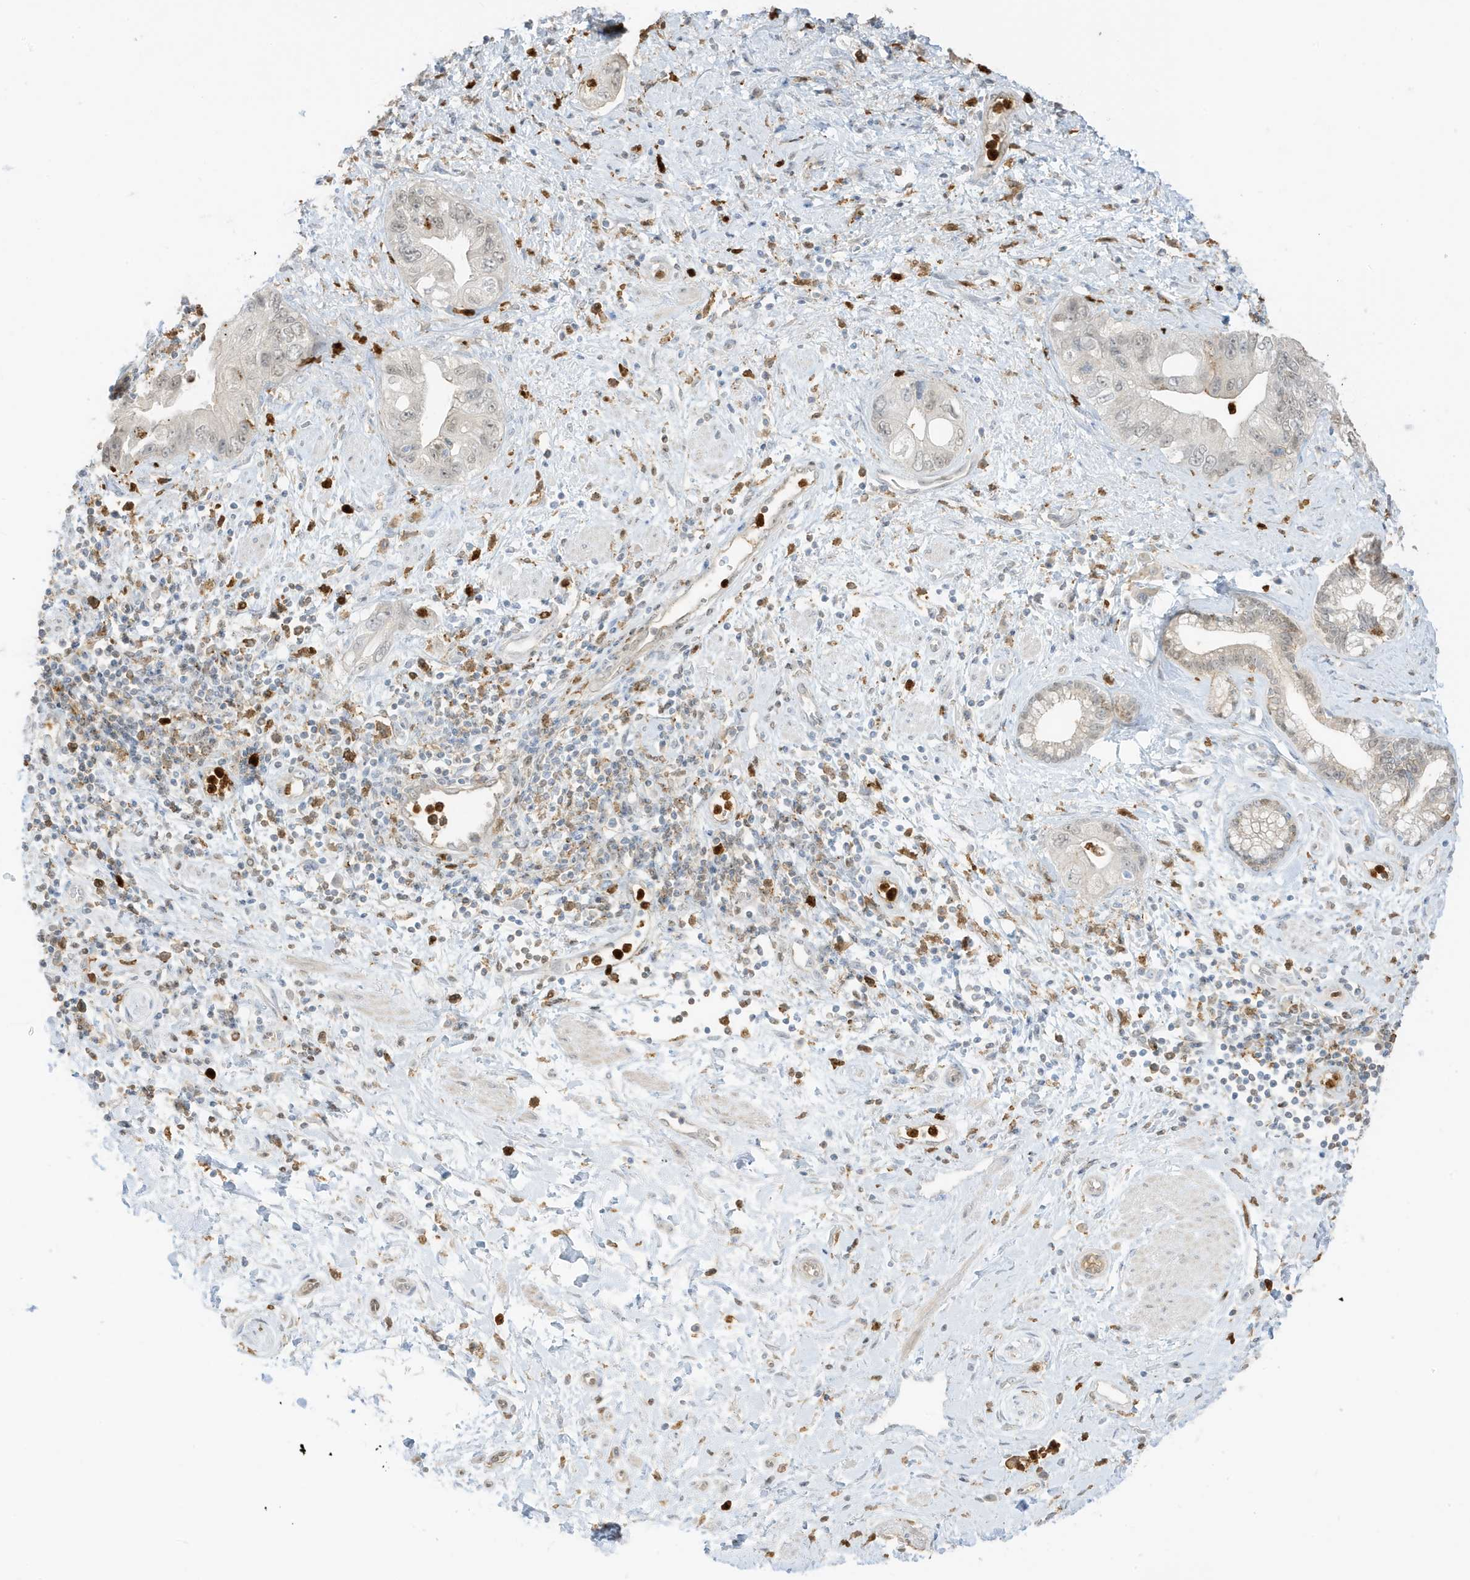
{"staining": {"intensity": "weak", "quantity": "<25%", "location": "nuclear"}, "tissue": "pancreatic cancer", "cell_type": "Tumor cells", "image_type": "cancer", "snomed": [{"axis": "morphology", "description": "Adenocarcinoma, NOS"}, {"axis": "topography", "description": "Pancreas"}], "caption": "Tumor cells show no significant staining in pancreatic cancer (adenocarcinoma).", "gene": "GCA", "patient": {"sex": "female", "age": 73}}